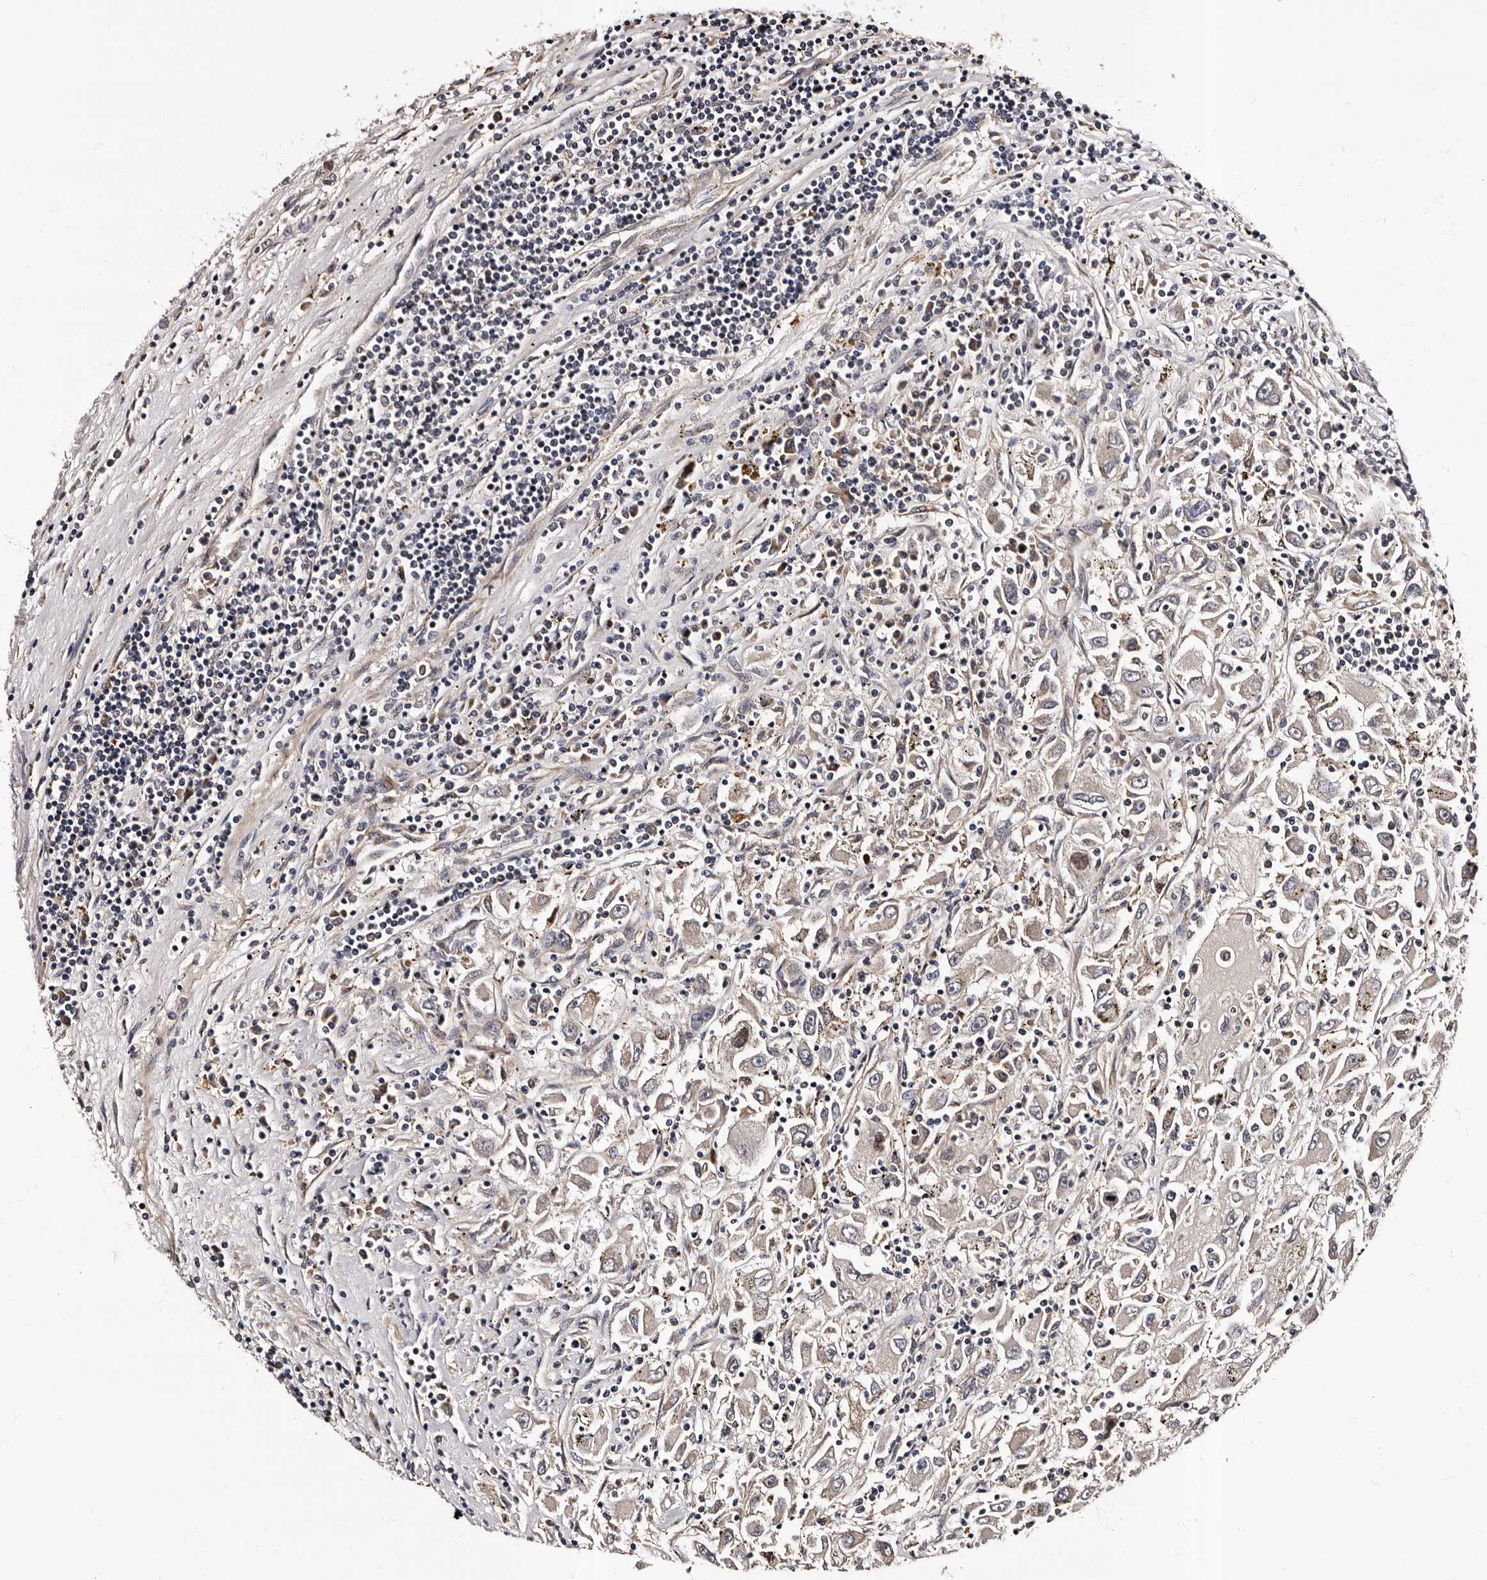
{"staining": {"intensity": "moderate", "quantity": "<25%", "location": "cytoplasmic/membranous"}, "tissue": "renal cancer", "cell_type": "Tumor cells", "image_type": "cancer", "snomed": [{"axis": "morphology", "description": "Adenocarcinoma, NOS"}, {"axis": "topography", "description": "Kidney"}], "caption": "A brown stain highlights moderate cytoplasmic/membranous expression of a protein in renal adenocarcinoma tumor cells.", "gene": "ADCK5", "patient": {"sex": "female", "age": 52}}